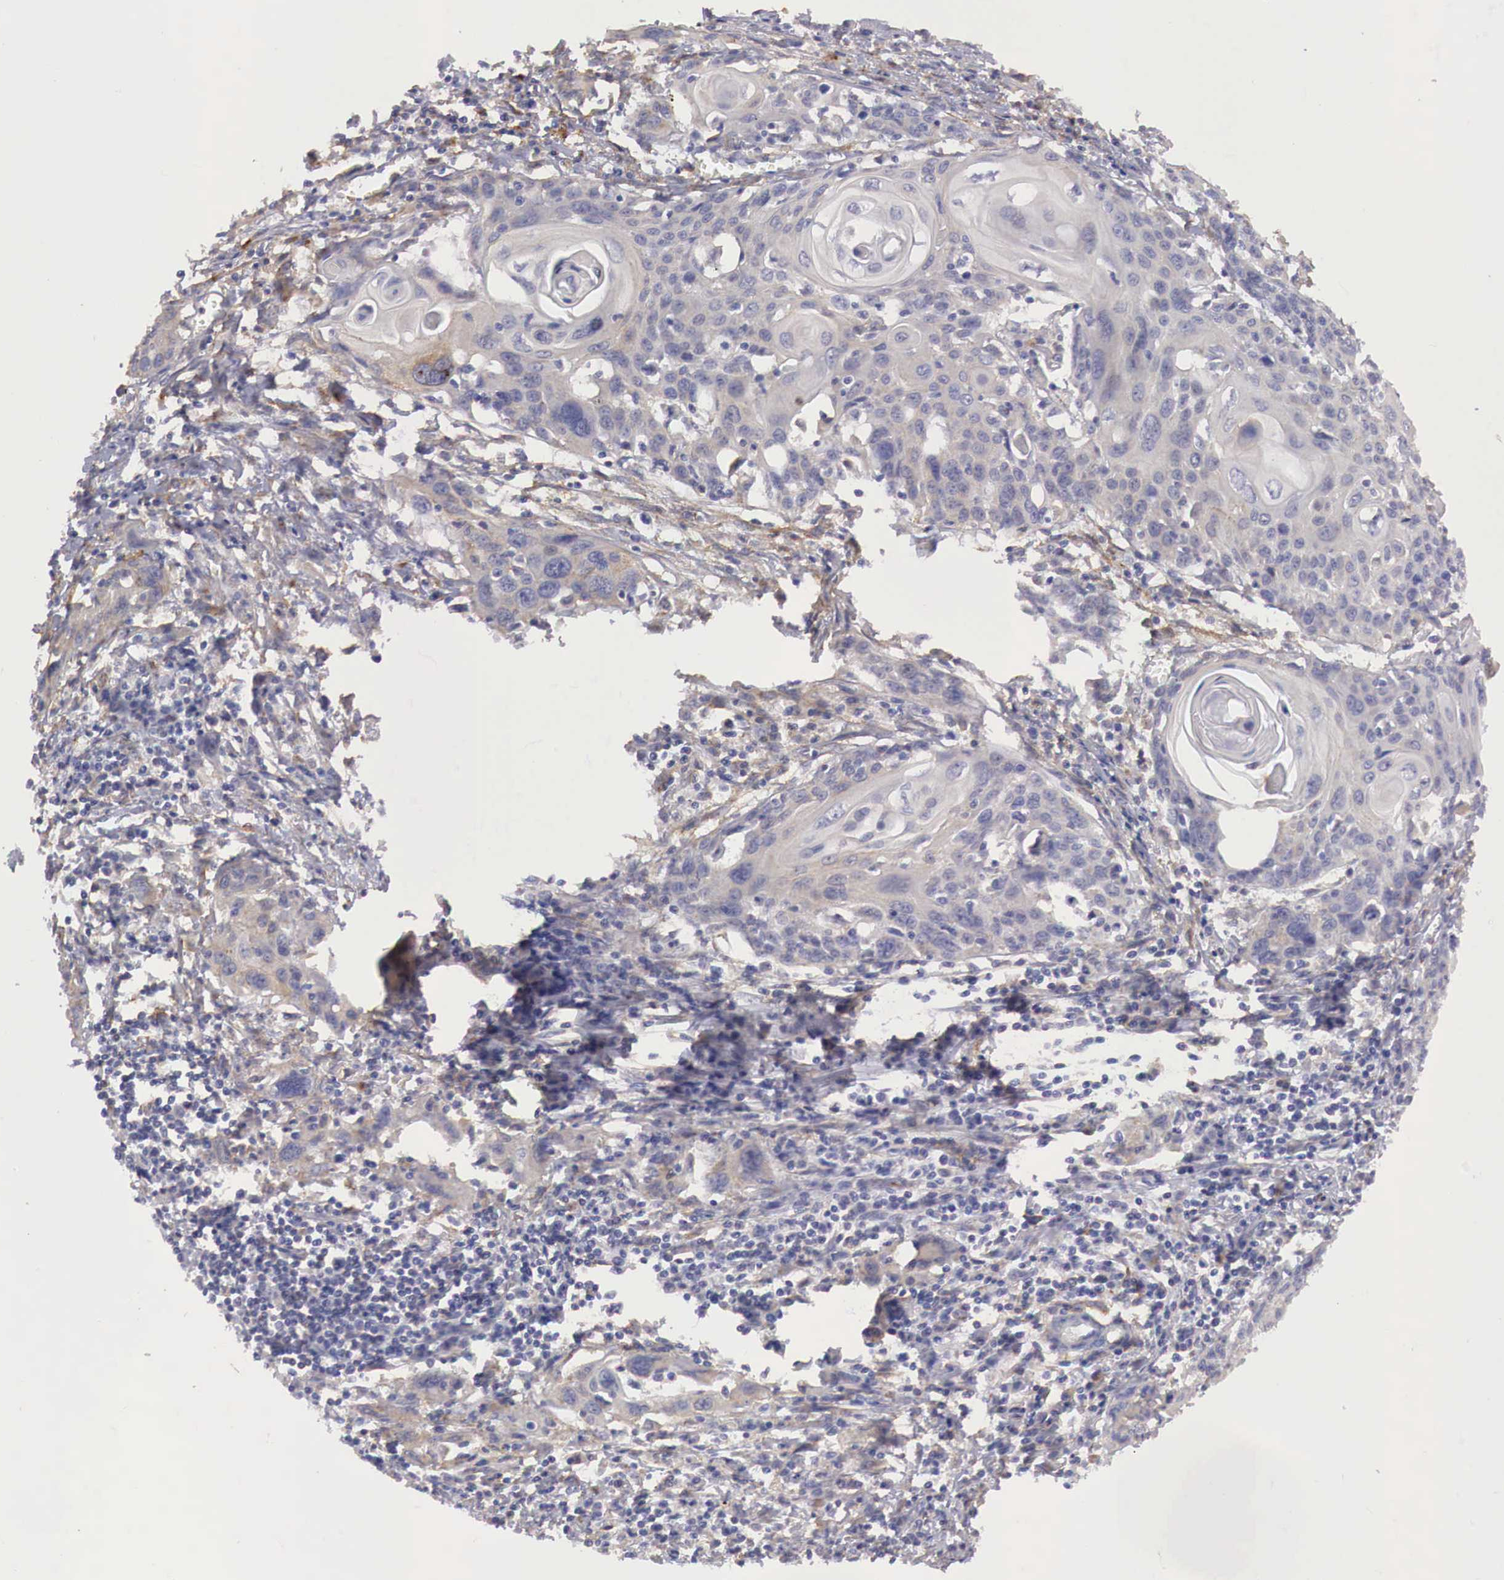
{"staining": {"intensity": "weak", "quantity": ">75%", "location": "cytoplasmic/membranous"}, "tissue": "cervical cancer", "cell_type": "Tumor cells", "image_type": "cancer", "snomed": [{"axis": "morphology", "description": "Squamous cell carcinoma, NOS"}, {"axis": "topography", "description": "Cervix"}], "caption": "Immunohistochemical staining of human cervical cancer reveals low levels of weak cytoplasmic/membranous staining in approximately >75% of tumor cells.", "gene": "KLHDC7B", "patient": {"sex": "female", "age": 54}}